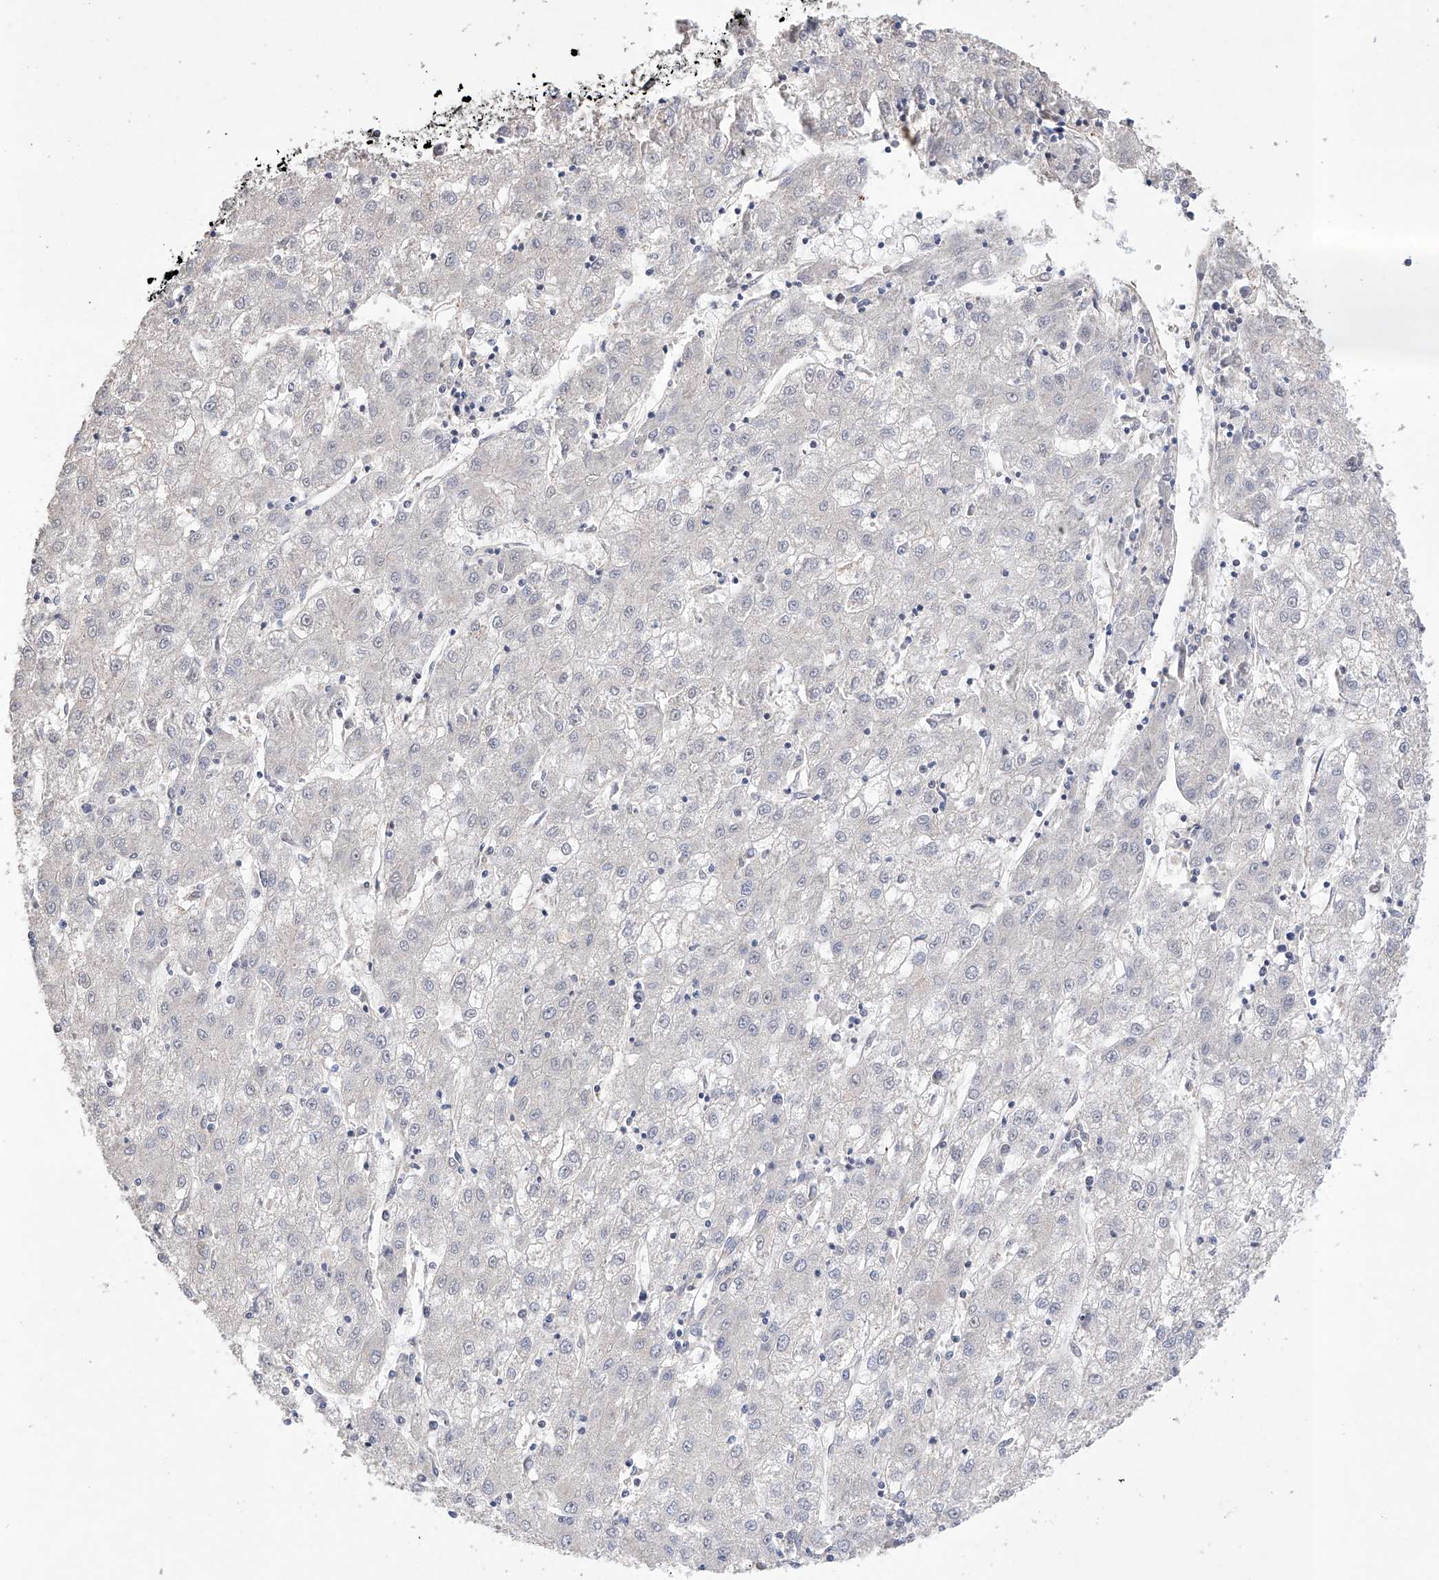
{"staining": {"intensity": "negative", "quantity": "none", "location": "none"}, "tissue": "liver cancer", "cell_type": "Tumor cells", "image_type": "cancer", "snomed": [{"axis": "morphology", "description": "Carcinoma, Hepatocellular, NOS"}, {"axis": "topography", "description": "Liver"}], "caption": "A high-resolution micrograph shows immunohistochemistry (IHC) staining of hepatocellular carcinoma (liver), which exhibits no significant positivity in tumor cells. (IHC, brightfield microscopy, high magnification).", "gene": "AFG1L", "patient": {"sex": "male", "age": 72}}